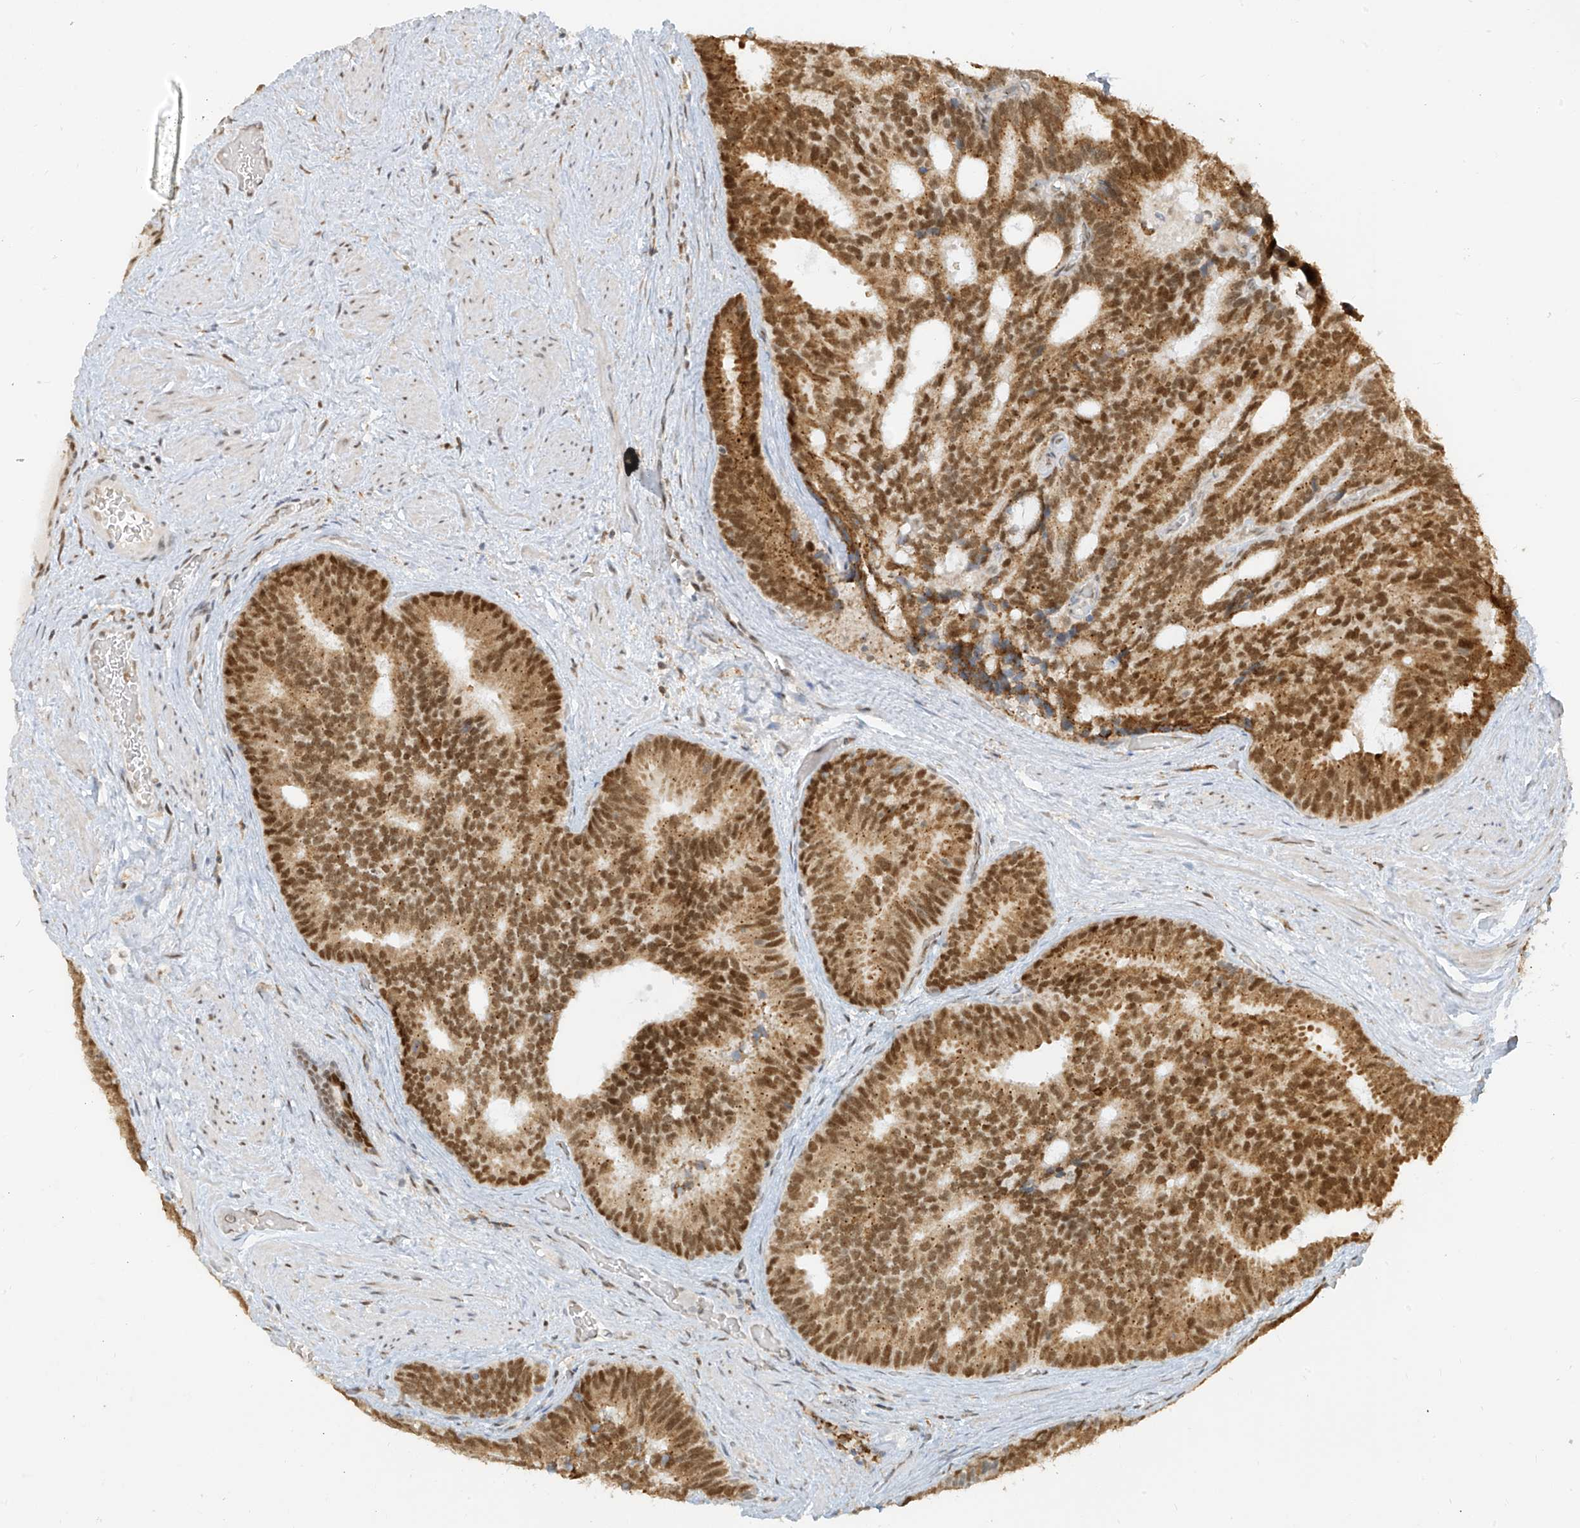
{"staining": {"intensity": "moderate", "quantity": ">75%", "location": "cytoplasmic/membranous,nuclear"}, "tissue": "prostate cancer", "cell_type": "Tumor cells", "image_type": "cancer", "snomed": [{"axis": "morphology", "description": "Adenocarcinoma, Low grade"}, {"axis": "topography", "description": "Prostate"}], "caption": "Protein staining exhibits moderate cytoplasmic/membranous and nuclear expression in about >75% of tumor cells in prostate adenocarcinoma (low-grade). The protein is shown in brown color, while the nuclei are stained blue.", "gene": "ZMYM2", "patient": {"sex": "male", "age": 71}}